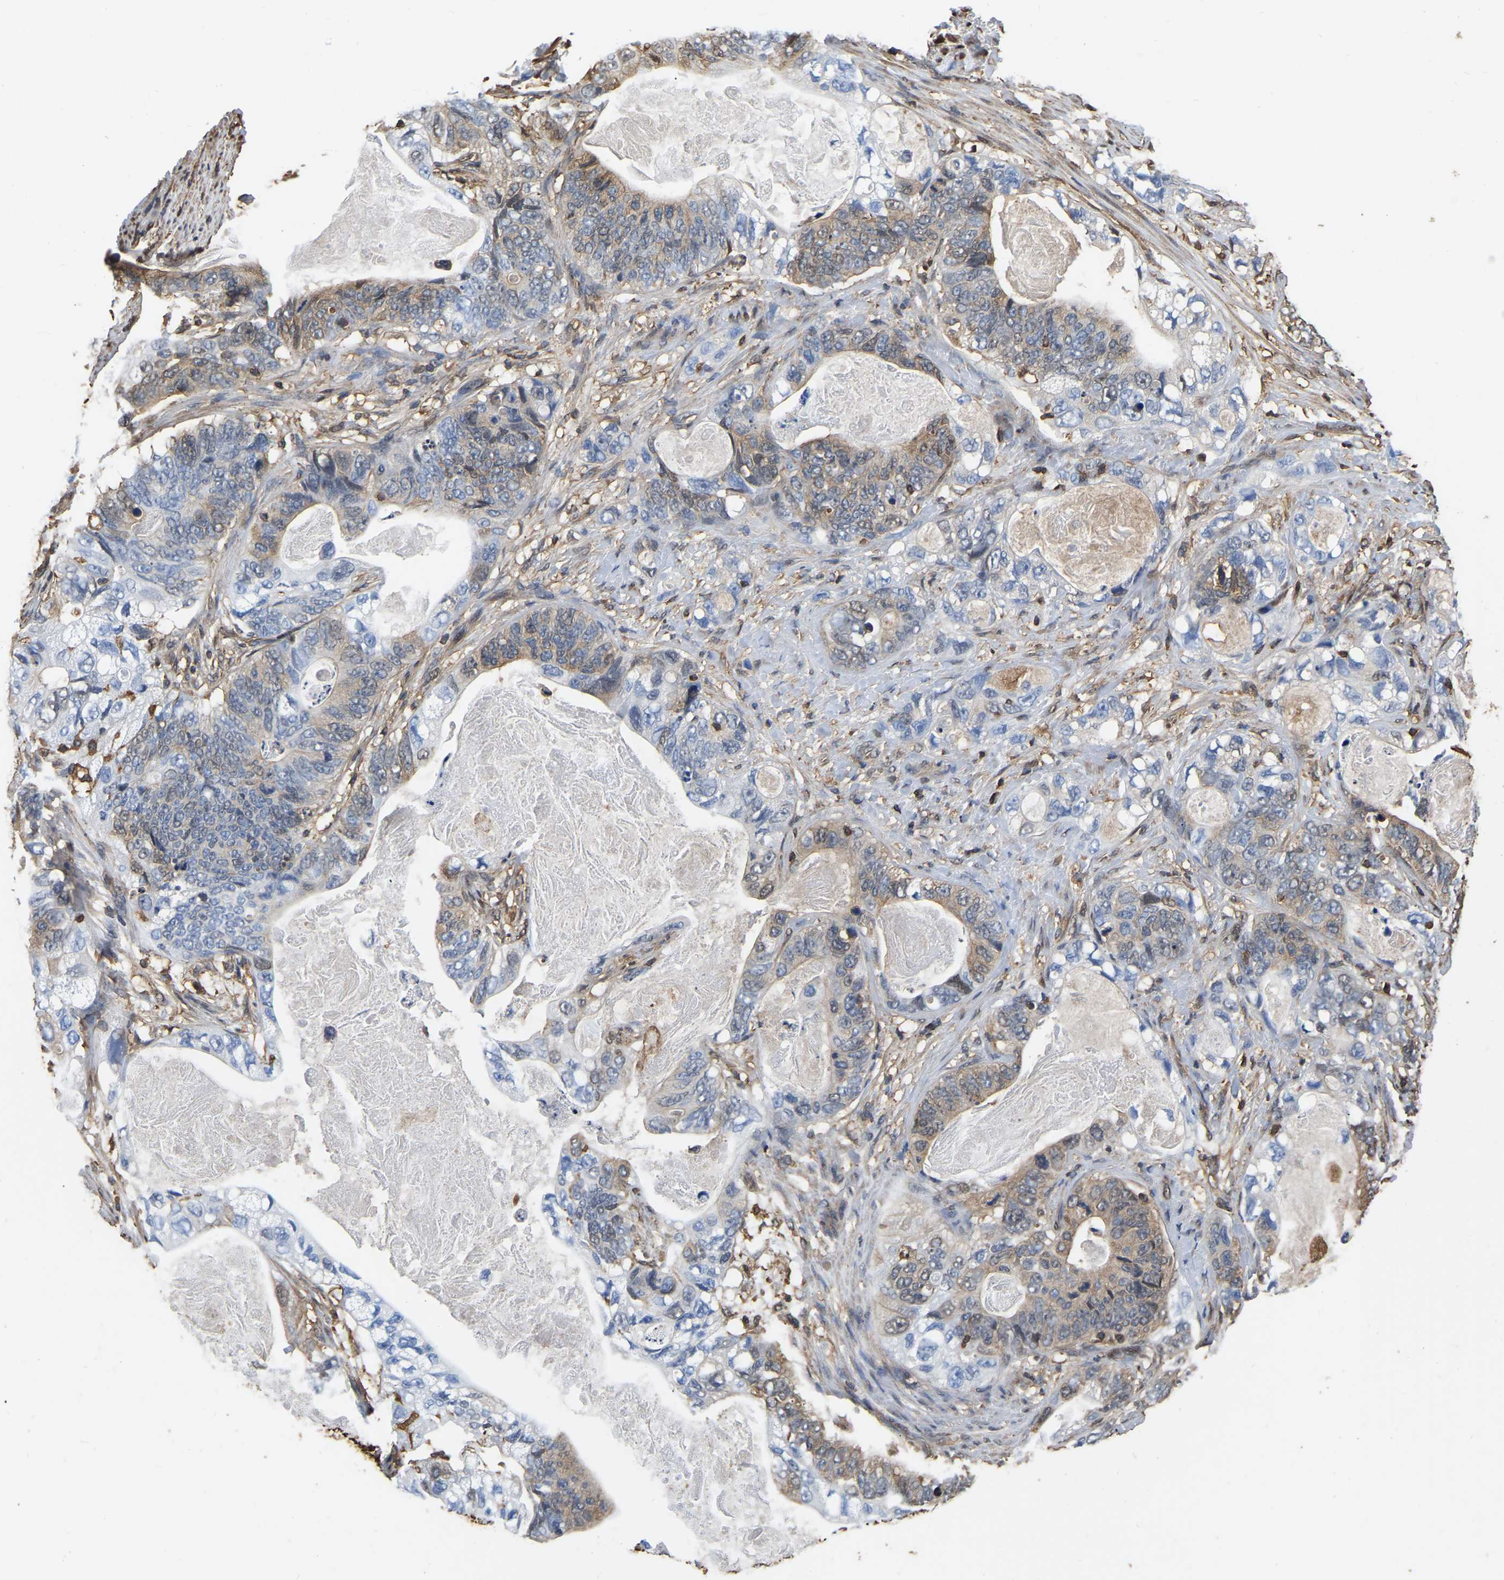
{"staining": {"intensity": "moderate", "quantity": "<25%", "location": "cytoplasmic/membranous"}, "tissue": "stomach cancer", "cell_type": "Tumor cells", "image_type": "cancer", "snomed": [{"axis": "morphology", "description": "Normal tissue, NOS"}, {"axis": "morphology", "description": "Adenocarcinoma, NOS"}, {"axis": "topography", "description": "Stomach"}], "caption": "High-power microscopy captured an IHC histopathology image of stomach adenocarcinoma, revealing moderate cytoplasmic/membranous staining in approximately <25% of tumor cells.", "gene": "LDHB", "patient": {"sex": "female", "age": 89}}